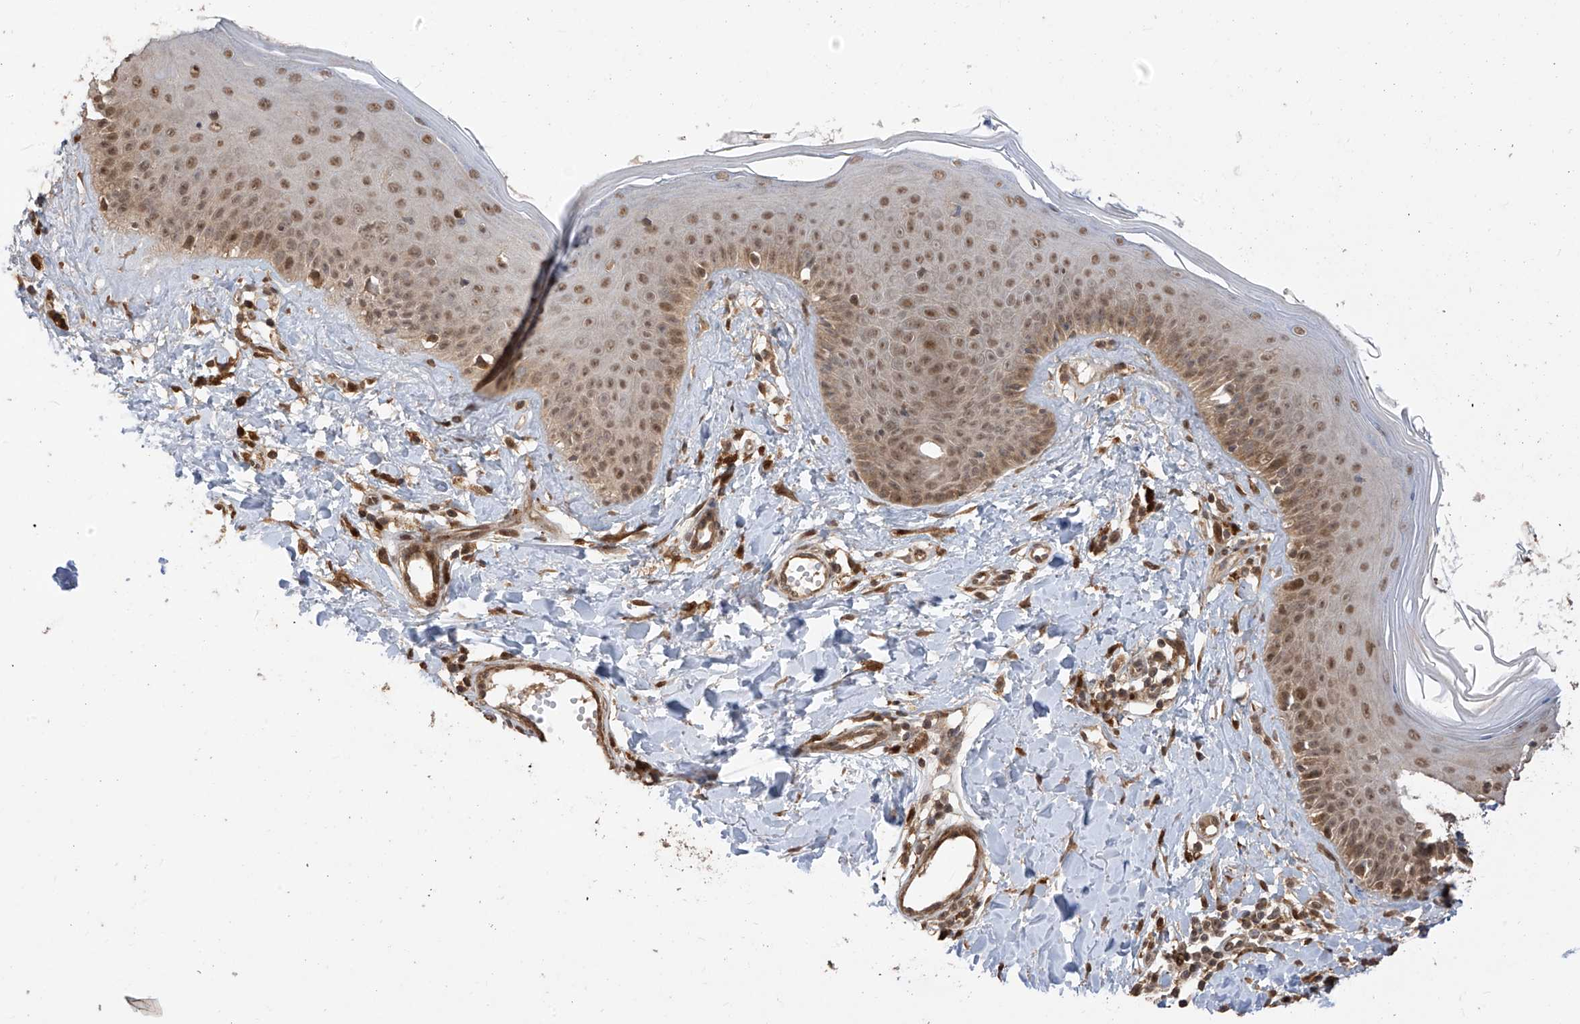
{"staining": {"intensity": "moderate", "quantity": ">75%", "location": "cytoplasmic/membranous,nuclear"}, "tissue": "skin", "cell_type": "Fibroblasts", "image_type": "normal", "snomed": [{"axis": "morphology", "description": "Normal tissue, NOS"}, {"axis": "topography", "description": "Skin"}], "caption": "Moderate cytoplasmic/membranous,nuclear protein expression is identified in about >75% of fibroblasts in skin.", "gene": "LATS1", "patient": {"sex": "male", "age": 52}}